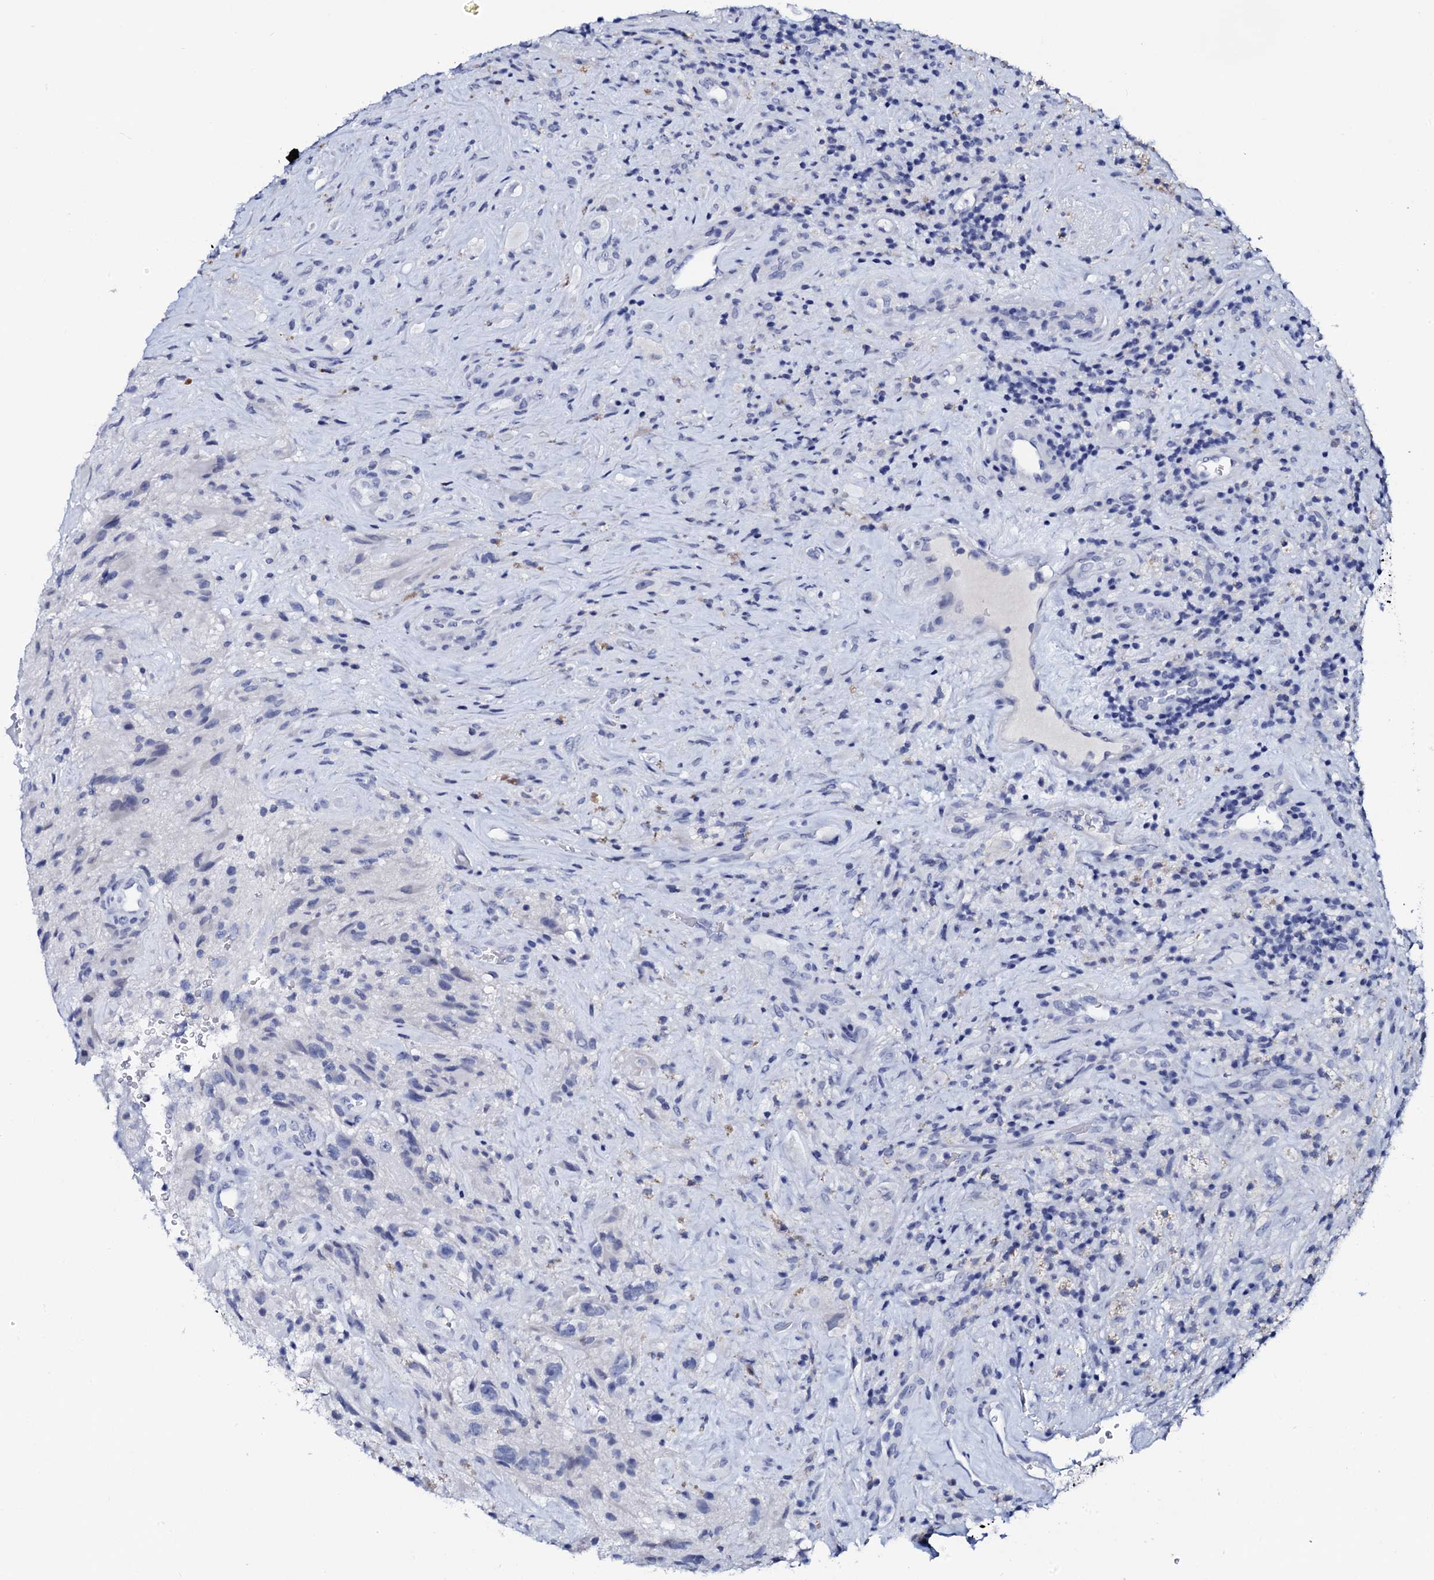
{"staining": {"intensity": "negative", "quantity": "none", "location": "none"}, "tissue": "glioma", "cell_type": "Tumor cells", "image_type": "cancer", "snomed": [{"axis": "morphology", "description": "Glioma, malignant, High grade"}, {"axis": "topography", "description": "Brain"}], "caption": "DAB (3,3'-diaminobenzidine) immunohistochemical staining of human malignant glioma (high-grade) reveals no significant positivity in tumor cells. (DAB immunohistochemistry (IHC), high magnification).", "gene": "SPATA19", "patient": {"sex": "male", "age": 69}}